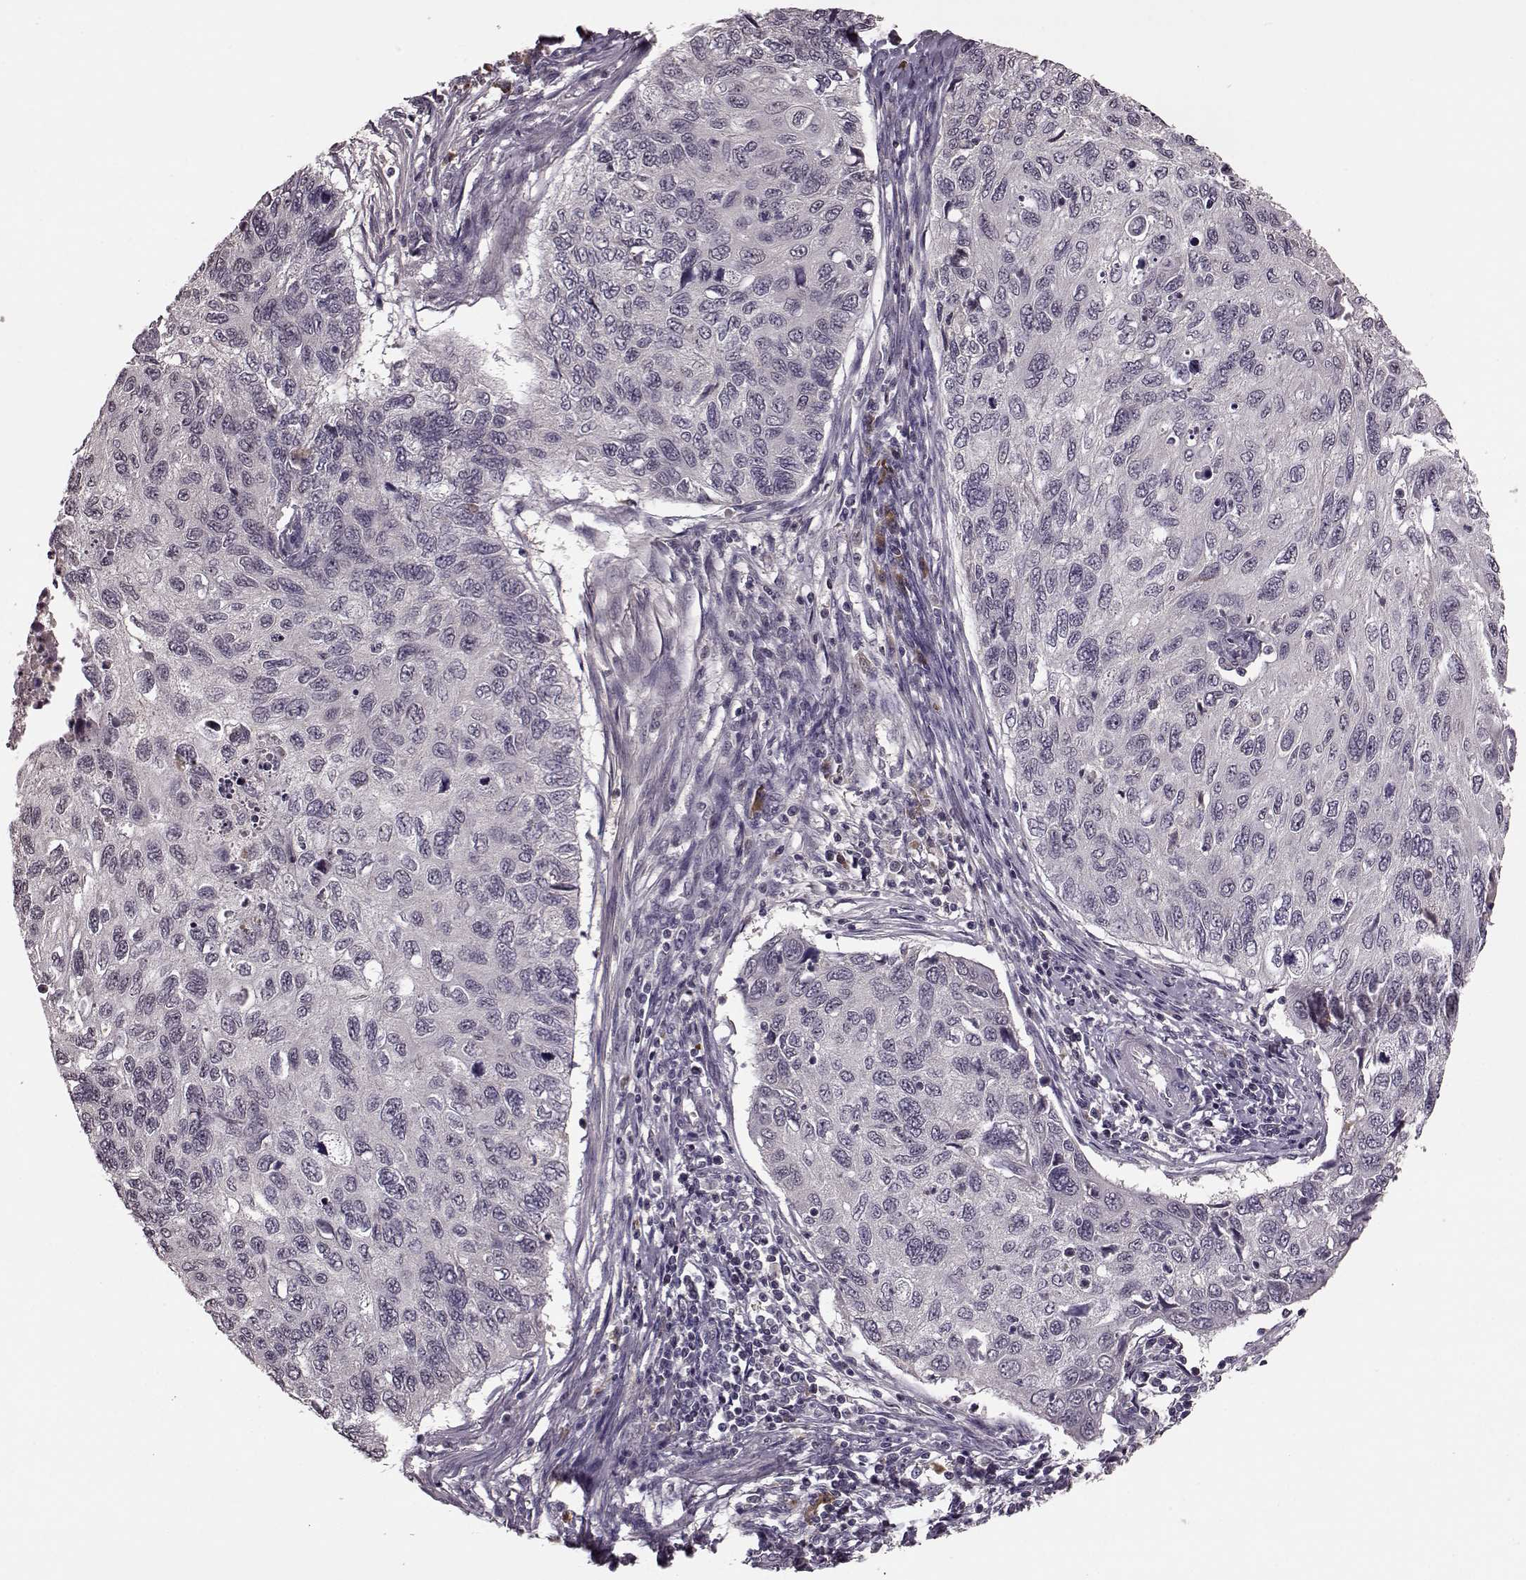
{"staining": {"intensity": "negative", "quantity": "none", "location": "none"}, "tissue": "cervical cancer", "cell_type": "Tumor cells", "image_type": "cancer", "snomed": [{"axis": "morphology", "description": "Squamous cell carcinoma, NOS"}, {"axis": "topography", "description": "Cervix"}], "caption": "A photomicrograph of human squamous cell carcinoma (cervical) is negative for staining in tumor cells. The staining was performed using DAB (3,3'-diaminobenzidine) to visualize the protein expression in brown, while the nuclei were stained in blue with hematoxylin (Magnification: 20x).", "gene": "NRL", "patient": {"sex": "female", "age": 70}}